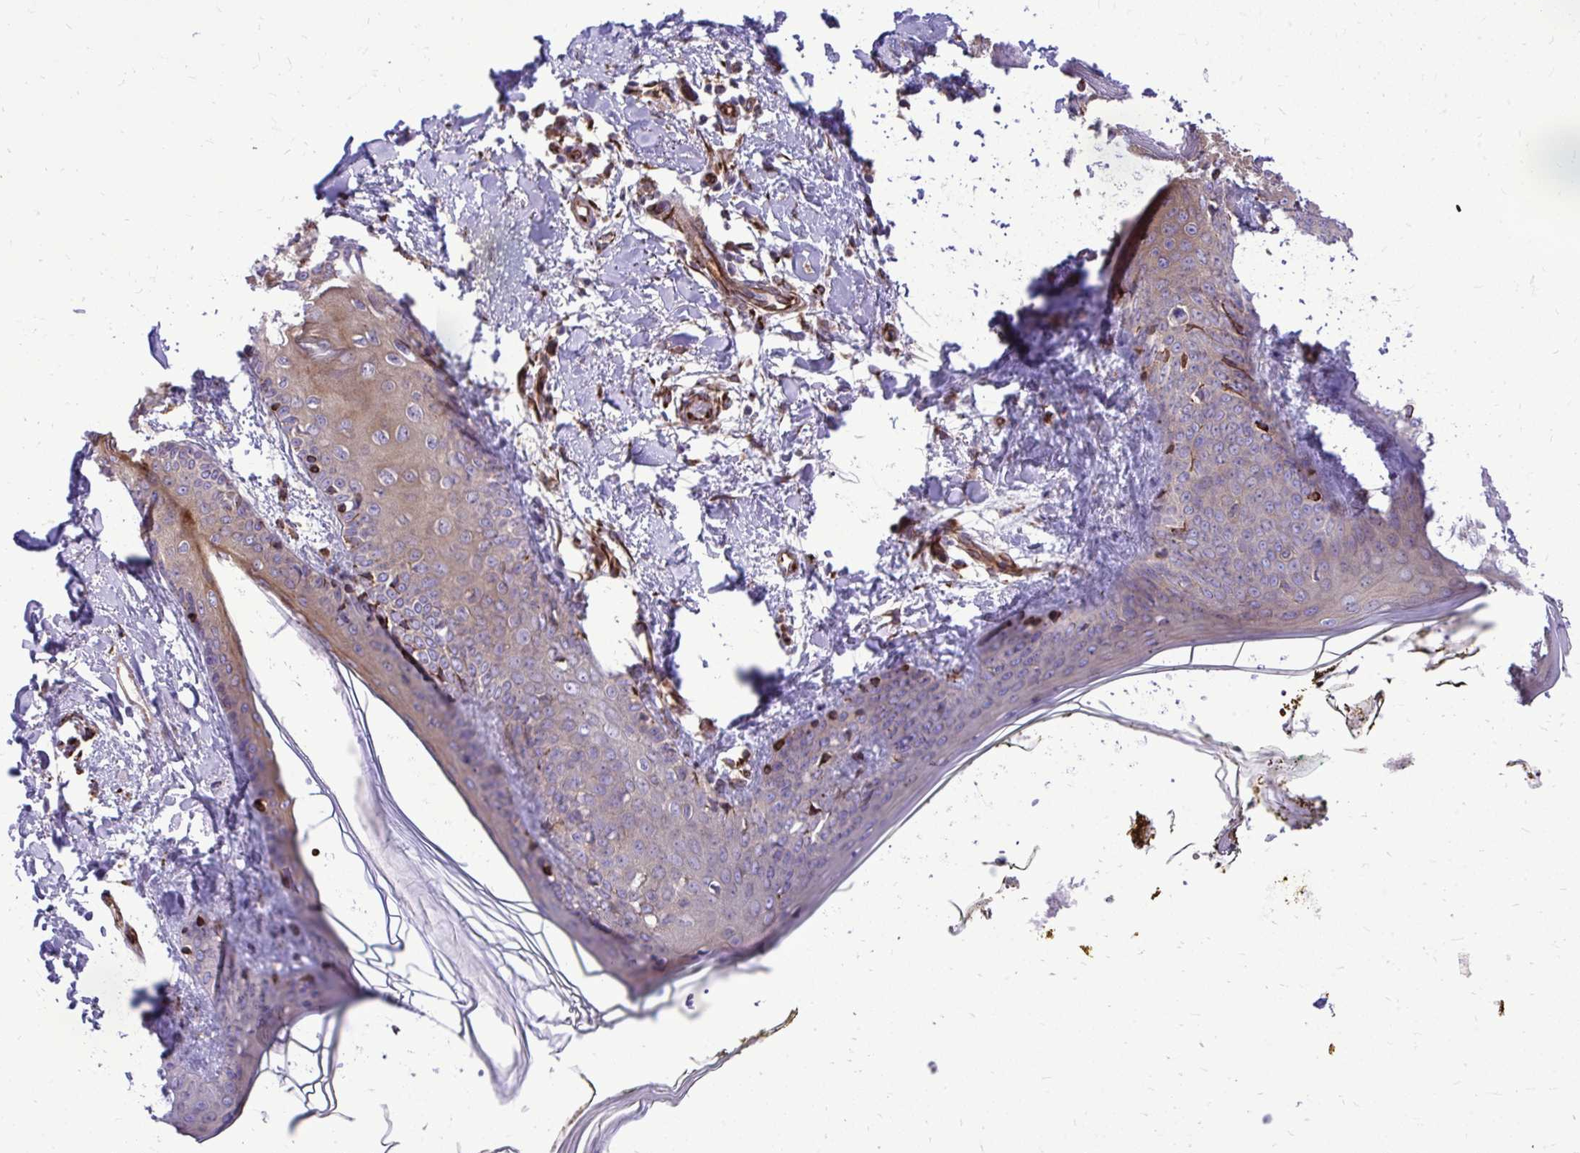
{"staining": {"intensity": "moderate", "quantity": ">75%", "location": "cytoplasmic/membranous"}, "tissue": "skin", "cell_type": "Fibroblasts", "image_type": "normal", "snomed": [{"axis": "morphology", "description": "Normal tissue, NOS"}, {"axis": "topography", "description": "Skin"}], "caption": "Immunohistochemical staining of normal skin reveals medium levels of moderate cytoplasmic/membranous staining in about >75% of fibroblasts. Using DAB (3,3'-diaminobenzidine) (brown) and hematoxylin (blue) stains, captured at high magnification using brightfield microscopy.", "gene": "PAIP2", "patient": {"sex": "female", "age": 34}}